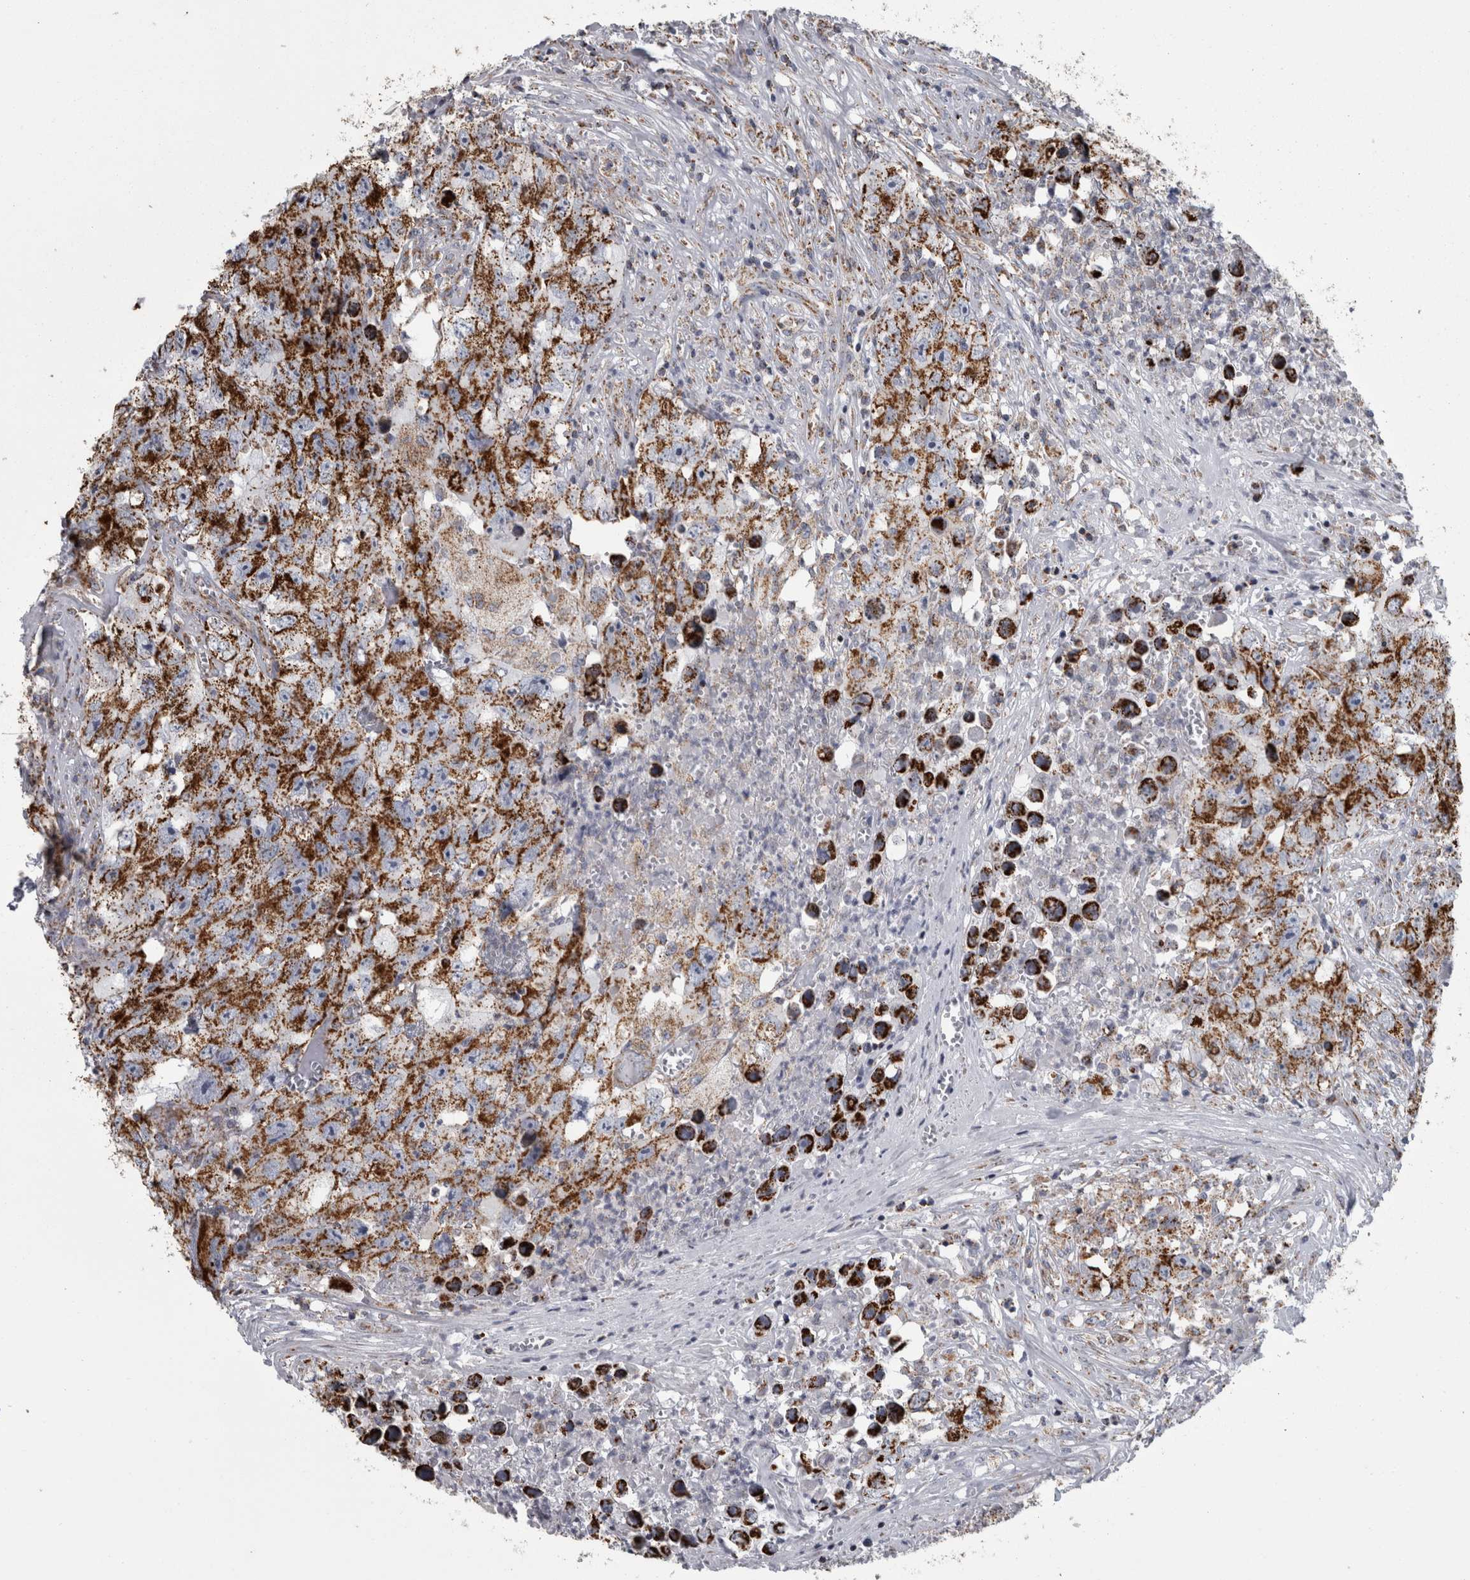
{"staining": {"intensity": "moderate", "quantity": ">75%", "location": "cytoplasmic/membranous"}, "tissue": "testis cancer", "cell_type": "Tumor cells", "image_type": "cancer", "snomed": [{"axis": "morphology", "description": "Seminoma, NOS"}, {"axis": "morphology", "description": "Carcinoma, Embryonal, NOS"}, {"axis": "topography", "description": "Testis"}], "caption": "Embryonal carcinoma (testis) stained with DAB (3,3'-diaminobenzidine) IHC reveals medium levels of moderate cytoplasmic/membranous positivity in about >75% of tumor cells. The protein of interest is shown in brown color, while the nuclei are stained blue.", "gene": "MDH2", "patient": {"sex": "male", "age": 43}}